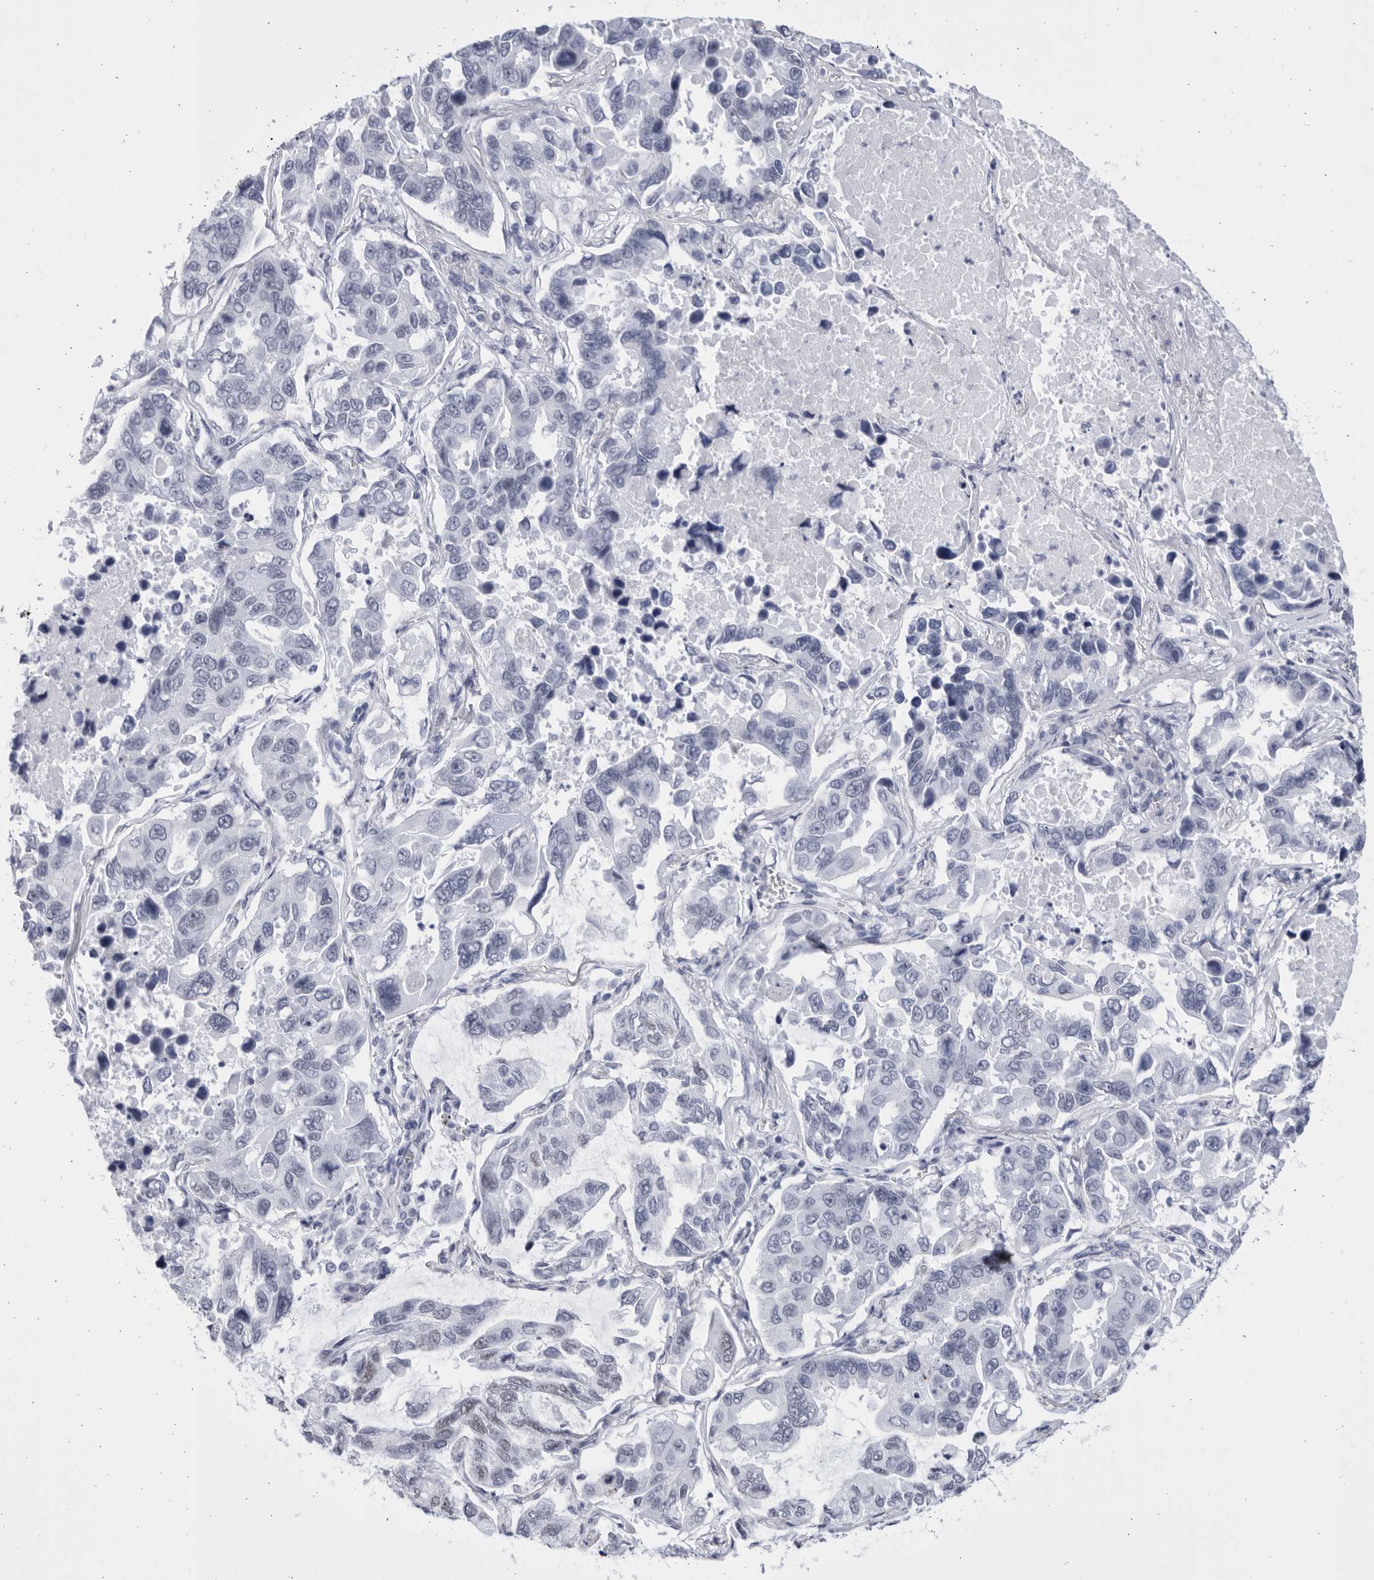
{"staining": {"intensity": "negative", "quantity": "none", "location": "none"}, "tissue": "lung cancer", "cell_type": "Tumor cells", "image_type": "cancer", "snomed": [{"axis": "morphology", "description": "Adenocarcinoma, NOS"}, {"axis": "topography", "description": "Lung"}], "caption": "High magnification brightfield microscopy of adenocarcinoma (lung) stained with DAB (brown) and counterstained with hematoxylin (blue): tumor cells show no significant expression.", "gene": "CCDC181", "patient": {"sex": "male", "age": 64}}